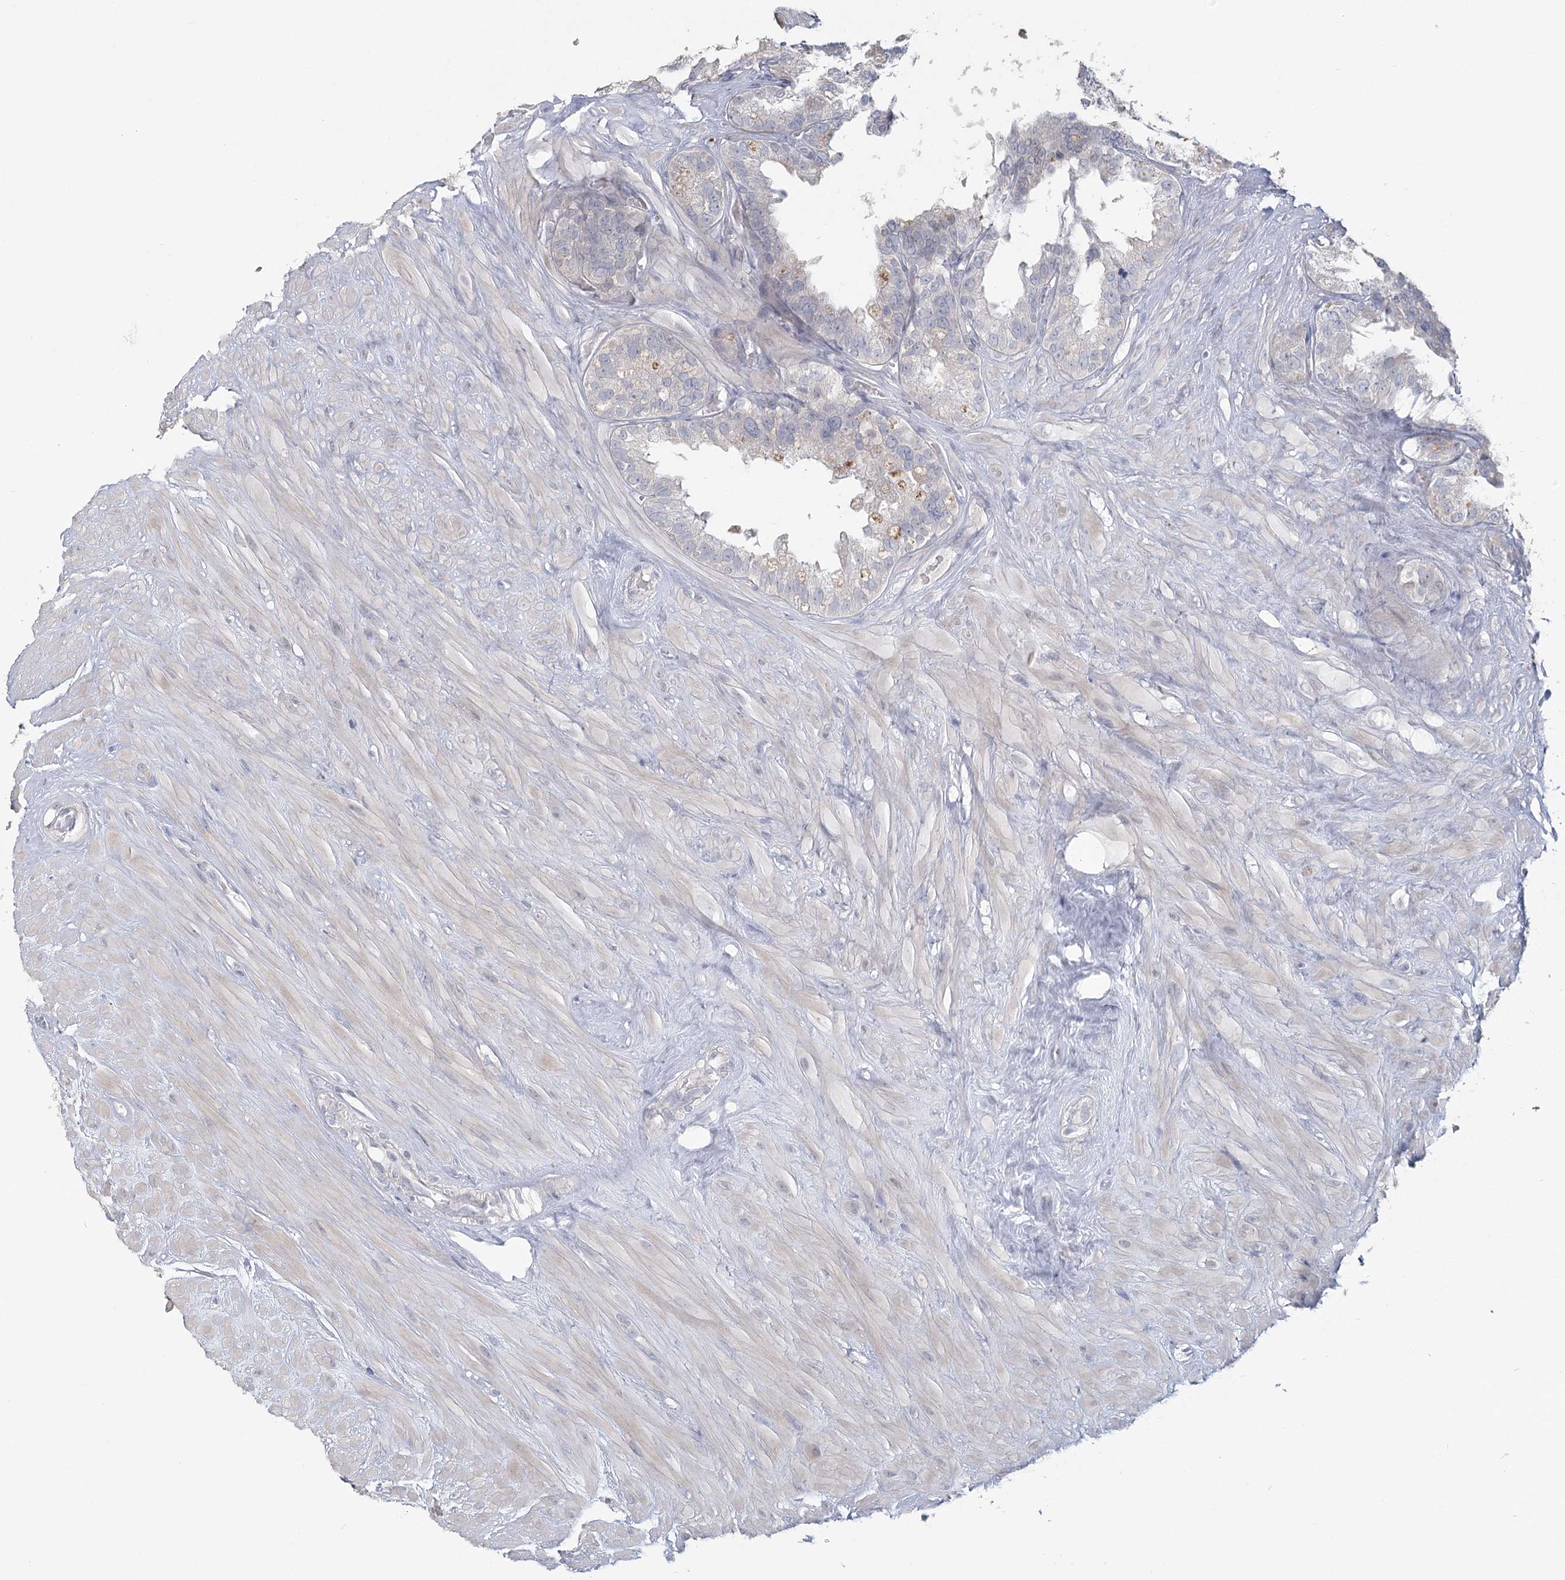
{"staining": {"intensity": "negative", "quantity": "none", "location": "none"}, "tissue": "seminal vesicle", "cell_type": "Glandular cells", "image_type": "normal", "snomed": [{"axis": "morphology", "description": "Normal tissue, NOS"}, {"axis": "topography", "description": "Seminal veicle"}], "caption": "Immunohistochemistry (IHC) of normal human seminal vesicle displays no positivity in glandular cells.", "gene": "USP11", "patient": {"sex": "male", "age": 80}}